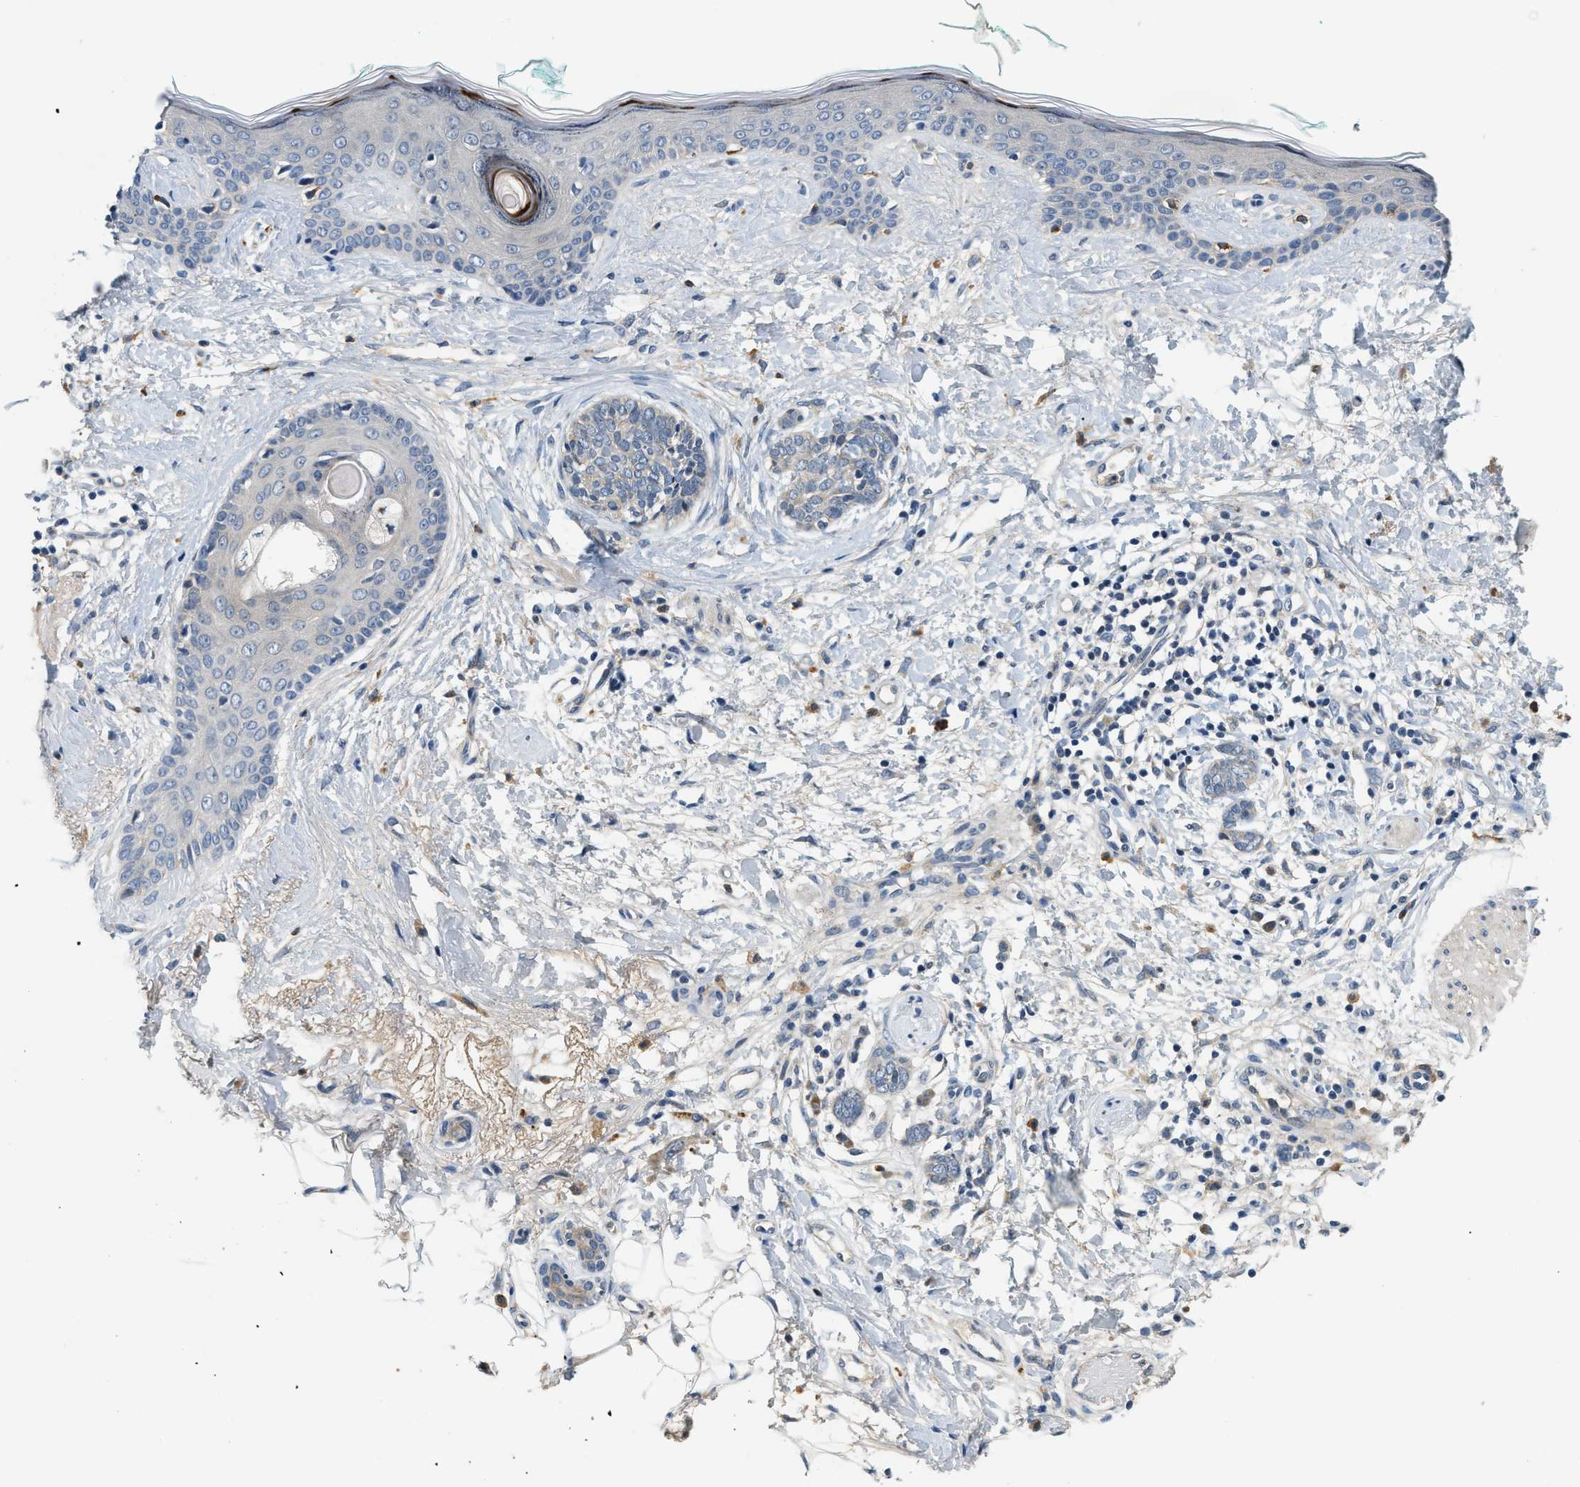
{"staining": {"intensity": "negative", "quantity": "none", "location": "none"}, "tissue": "skin cancer", "cell_type": "Tumor cells", "image_type": "cancer", "snomed": [{"axis": "morphology", "description": "Basal cell carcinoma"}, {"axis": "topography", "description": "Skin"}], "caption": "This photomicrograph is of skin cancer (basal cell carcinoma) stained with immunohistochemistry (IHC) to label a protein in brown with the nuclei are counter-stained blue. There is no staining in tumor cells. (Brightfield microscopy of DAB immunohistochemistry at high magnification).", "gene": "YAE1", "patient": {"sex": "female", "age": 84}}